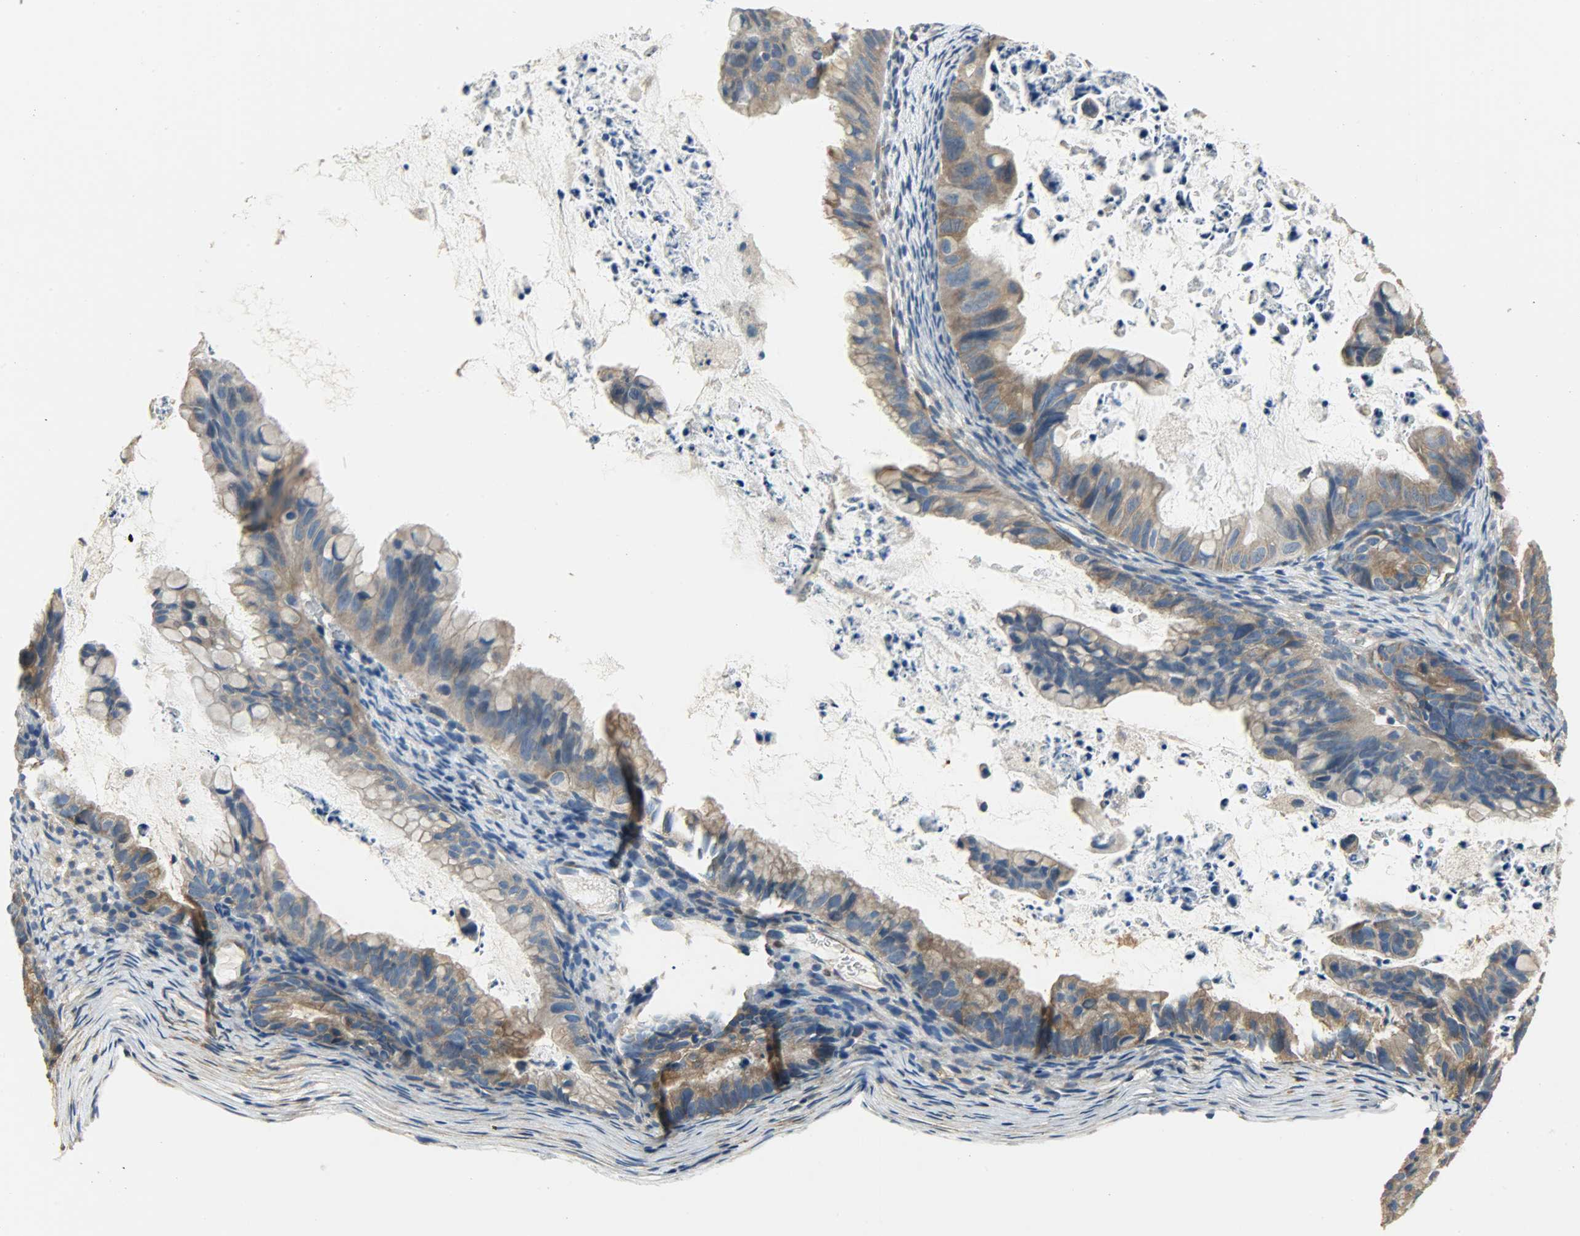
{"staining": {"intensity": "strong", "quantity": ">75%", "location": "cytoplasmic/membranous"}, "tissue": "ovarian cancer", "cell_type": "Tumor cells", "image_type": "cancer", "snomed": [{"axis": "morphology", "description": "Cystadenocarcinoma, mucinous, NOS"}, {"axis": "topography", "description": "Ovary"}], "caption": "Strong cytoplasmic/membranous protein positivity is present in about >75% of tumor cells in ovarian cancer.", "gene": "C1orf198", "patient": {"sex": "female", "age": 36}}